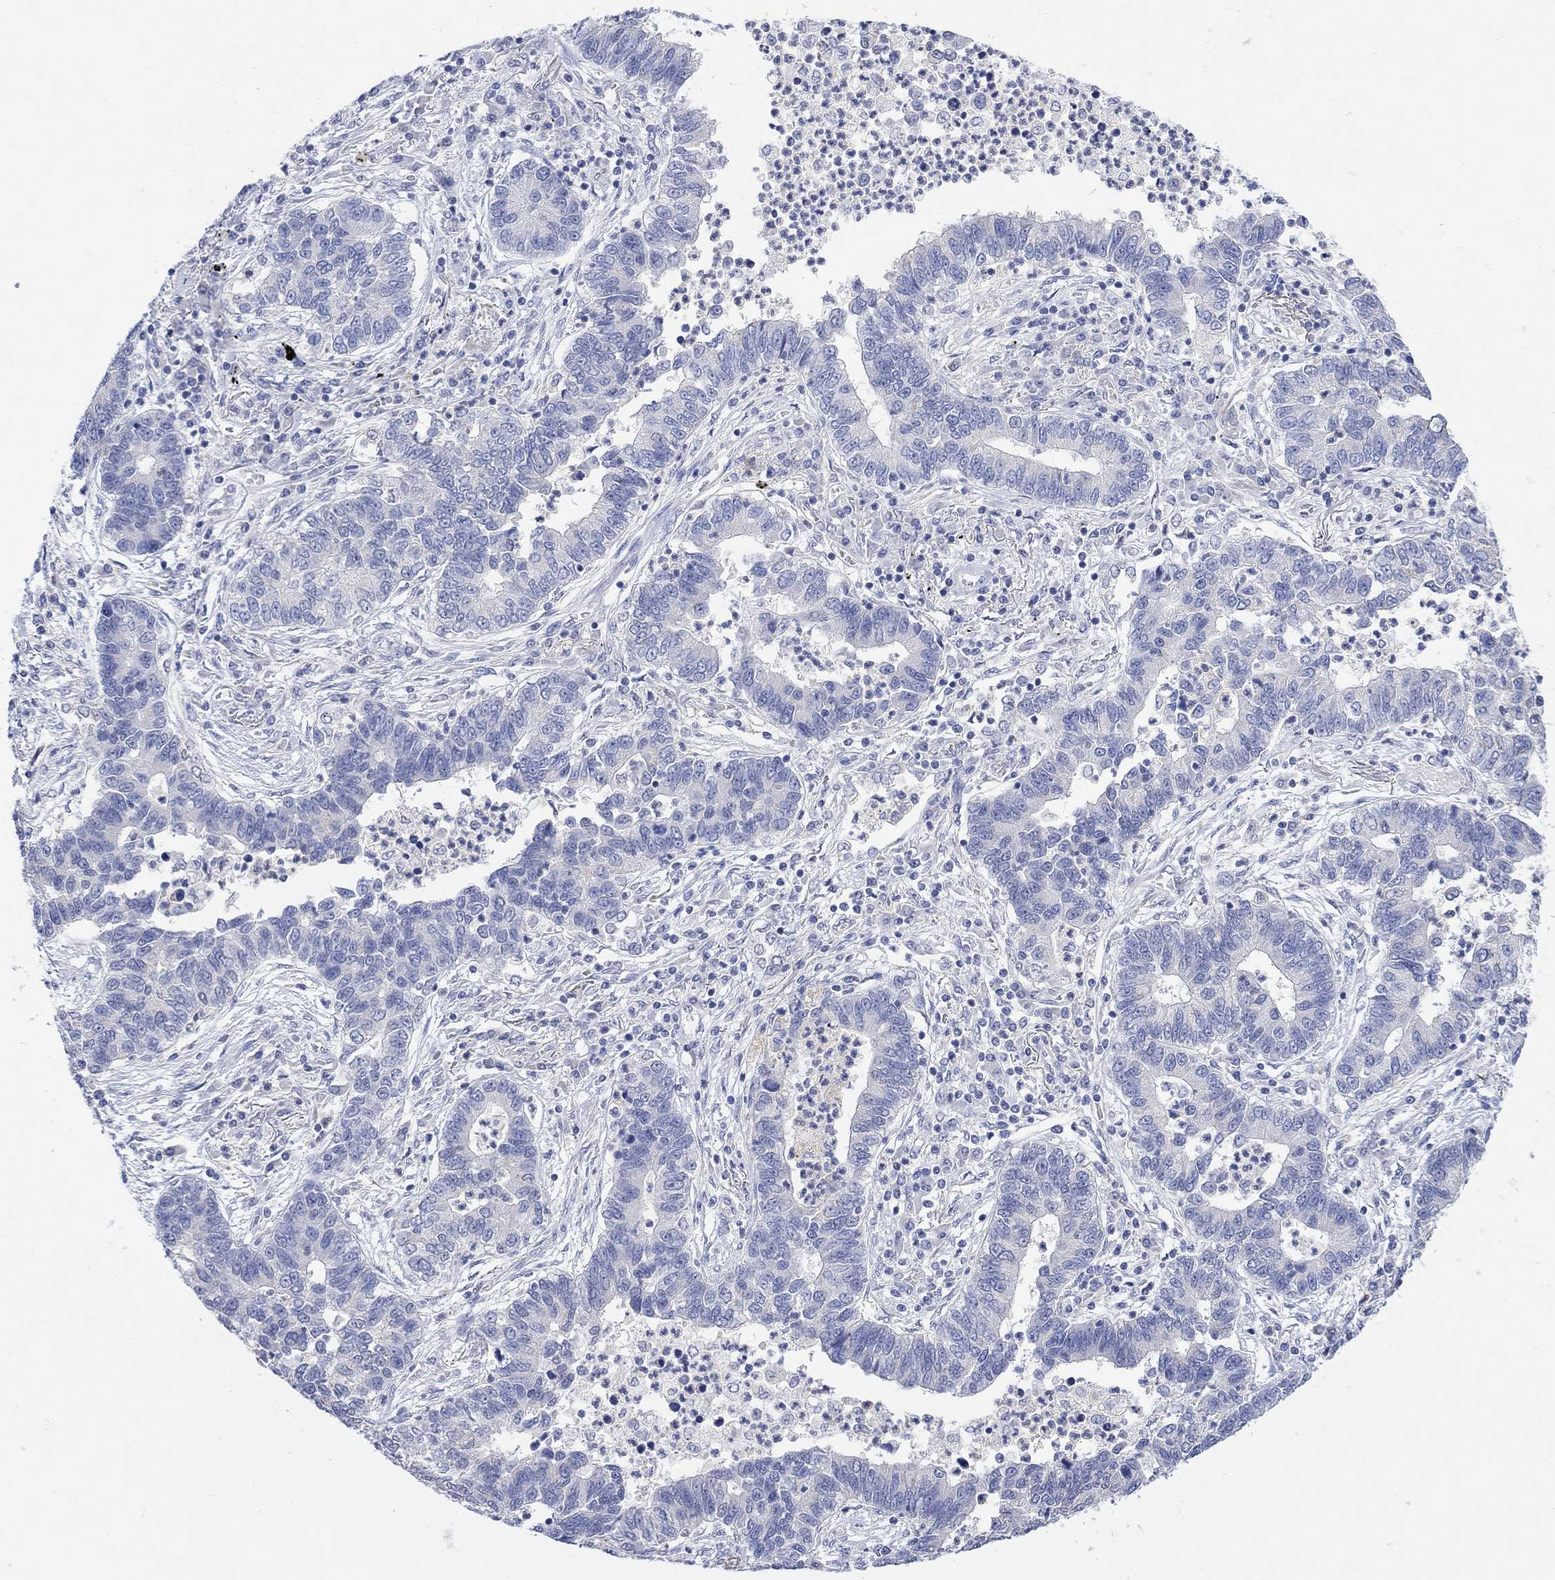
{"staining": {"intensity": "negative", "quantity": "none", "location": "none"}, "tissue": "lung cancer", "cell_type": "Tumor cells", "image_type": "cancer", "snomed": [{"axis": "morphology", "description": "Adenocarcinoma, NOS"}, {"axis": "topography", "description": "Lung"}], "caption": "A histopathology image of lung cancer stained for a protein shows no brown staining in tumor cells. (DAB (3,3'-diaminobenzidine) IHC with hematoxylin counter stain).", "gene": "FBP2", "patient": {"sex": "female", "age": 57}}